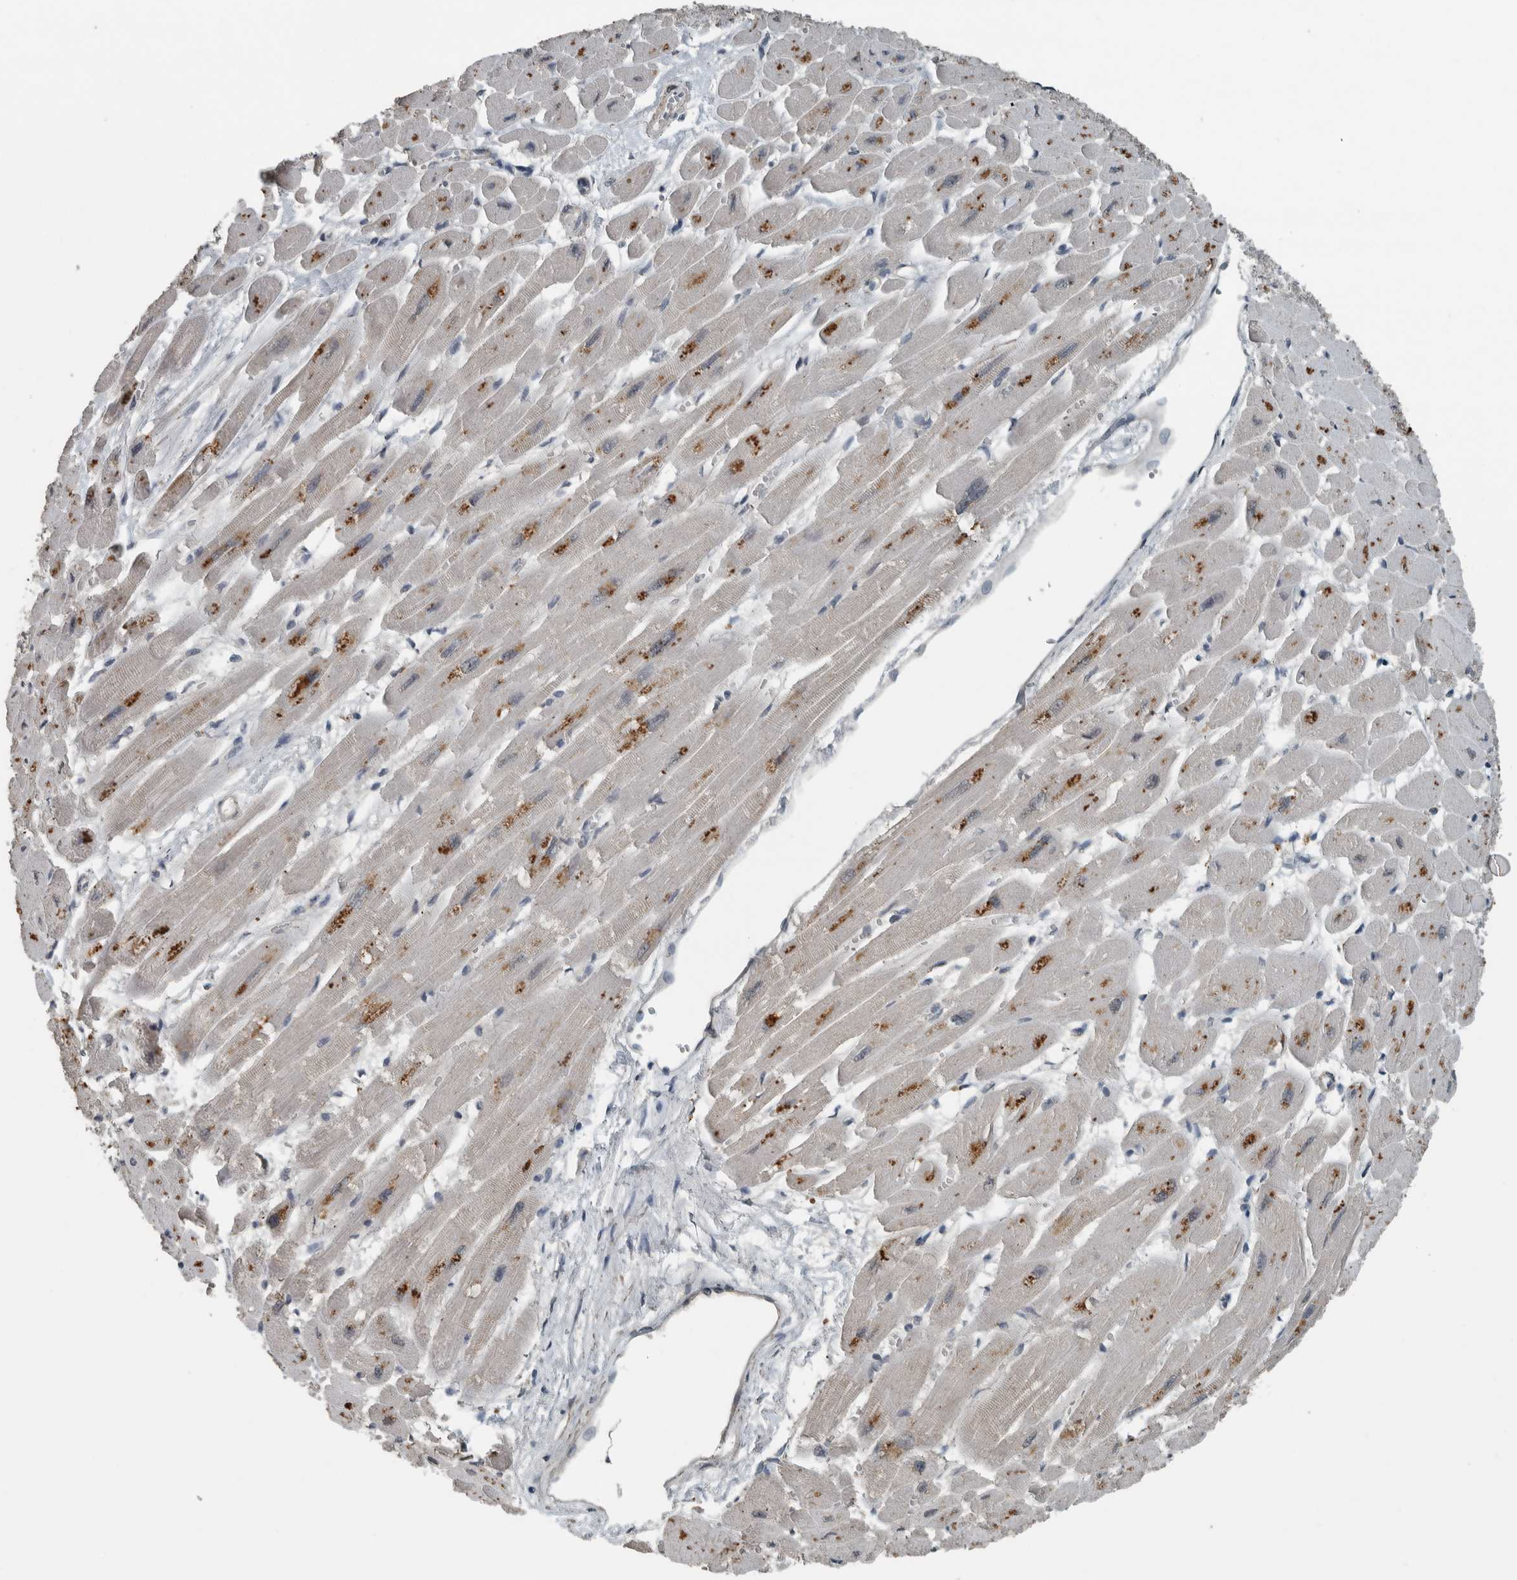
{"staining": {"intensity": "moderate", "quantity": "25%-75%", "location": "cytoplasmic/membranous,nuclear"}, "tissue": "heart muscle", "cell_type": "Cardiomyocytes", "image_type": "normal", "snomed": [{"axis": "morphology", "description": "Normal tissue, NOS"}, {"axis": "topography", "description": "Heart"}], "caption": "Protein expression analysis of unremarkable heart muscle exhibits moderate cytoplasmic/membranous,nuclear staining in about 25%-75% of cardiomyocytes. (Brightfield microscopy of DAB IHC at high magnification).", "gene": "ZNF24", "patient": {"sex": "female", "age": 54}}